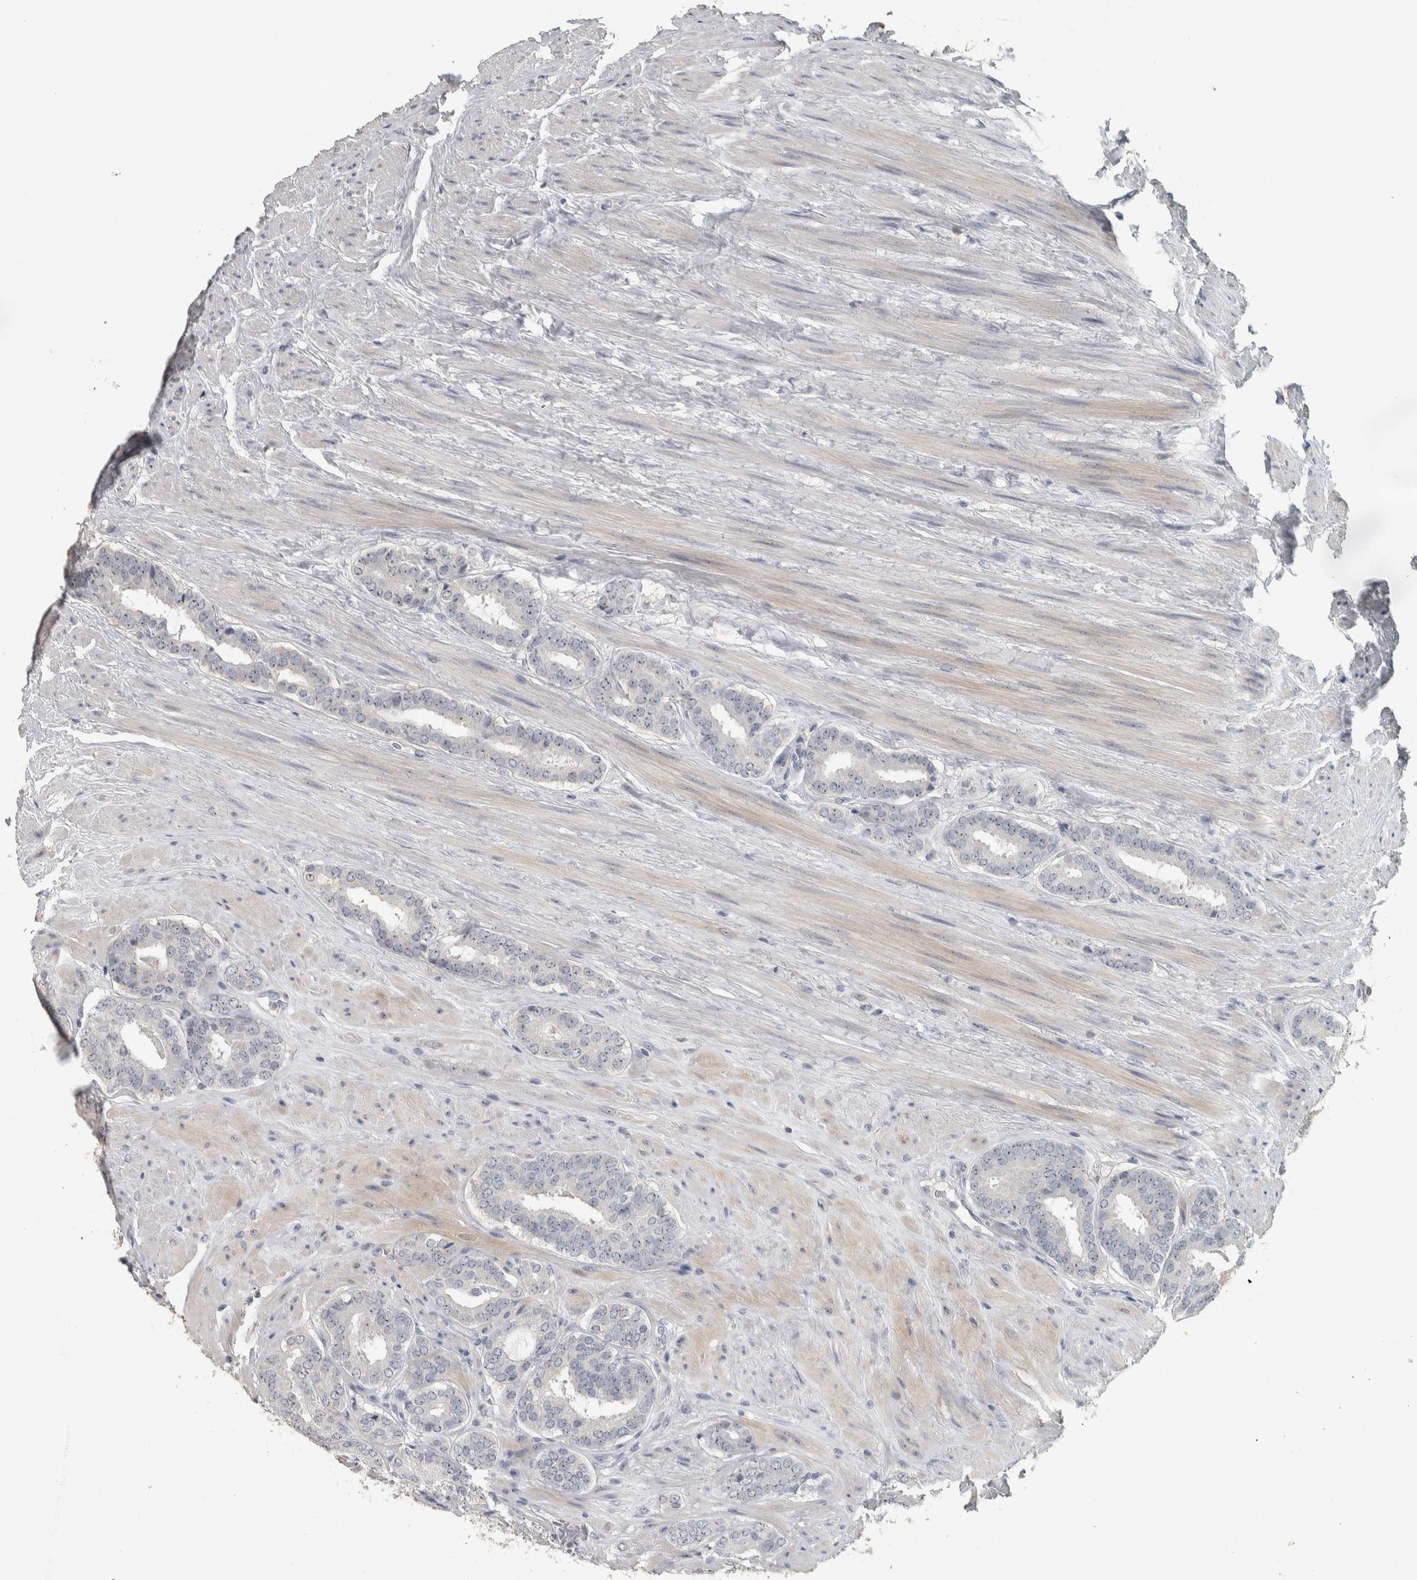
{"staining": {"intensity": "weak", "quantity": "25%-75%", "location": "nuclear"}, "tissue": "prostate cancer", "cell_type": "Tumor cells", "image_type": "cancer", "snomed": [{"axis": "morphology", "description": "Adenocarcinoma, Low grade"}, {"axis": "topography", "description": "Prostate"}], "caption": "Prostate cancer (low-grade adenocarcinoma) stained with a brown dye reveals weak nuclear positive expression in approximately 25%-75% of tumor cells.", "gene": "DCAF10", "patient": {"sex": "male", "age": 69}}